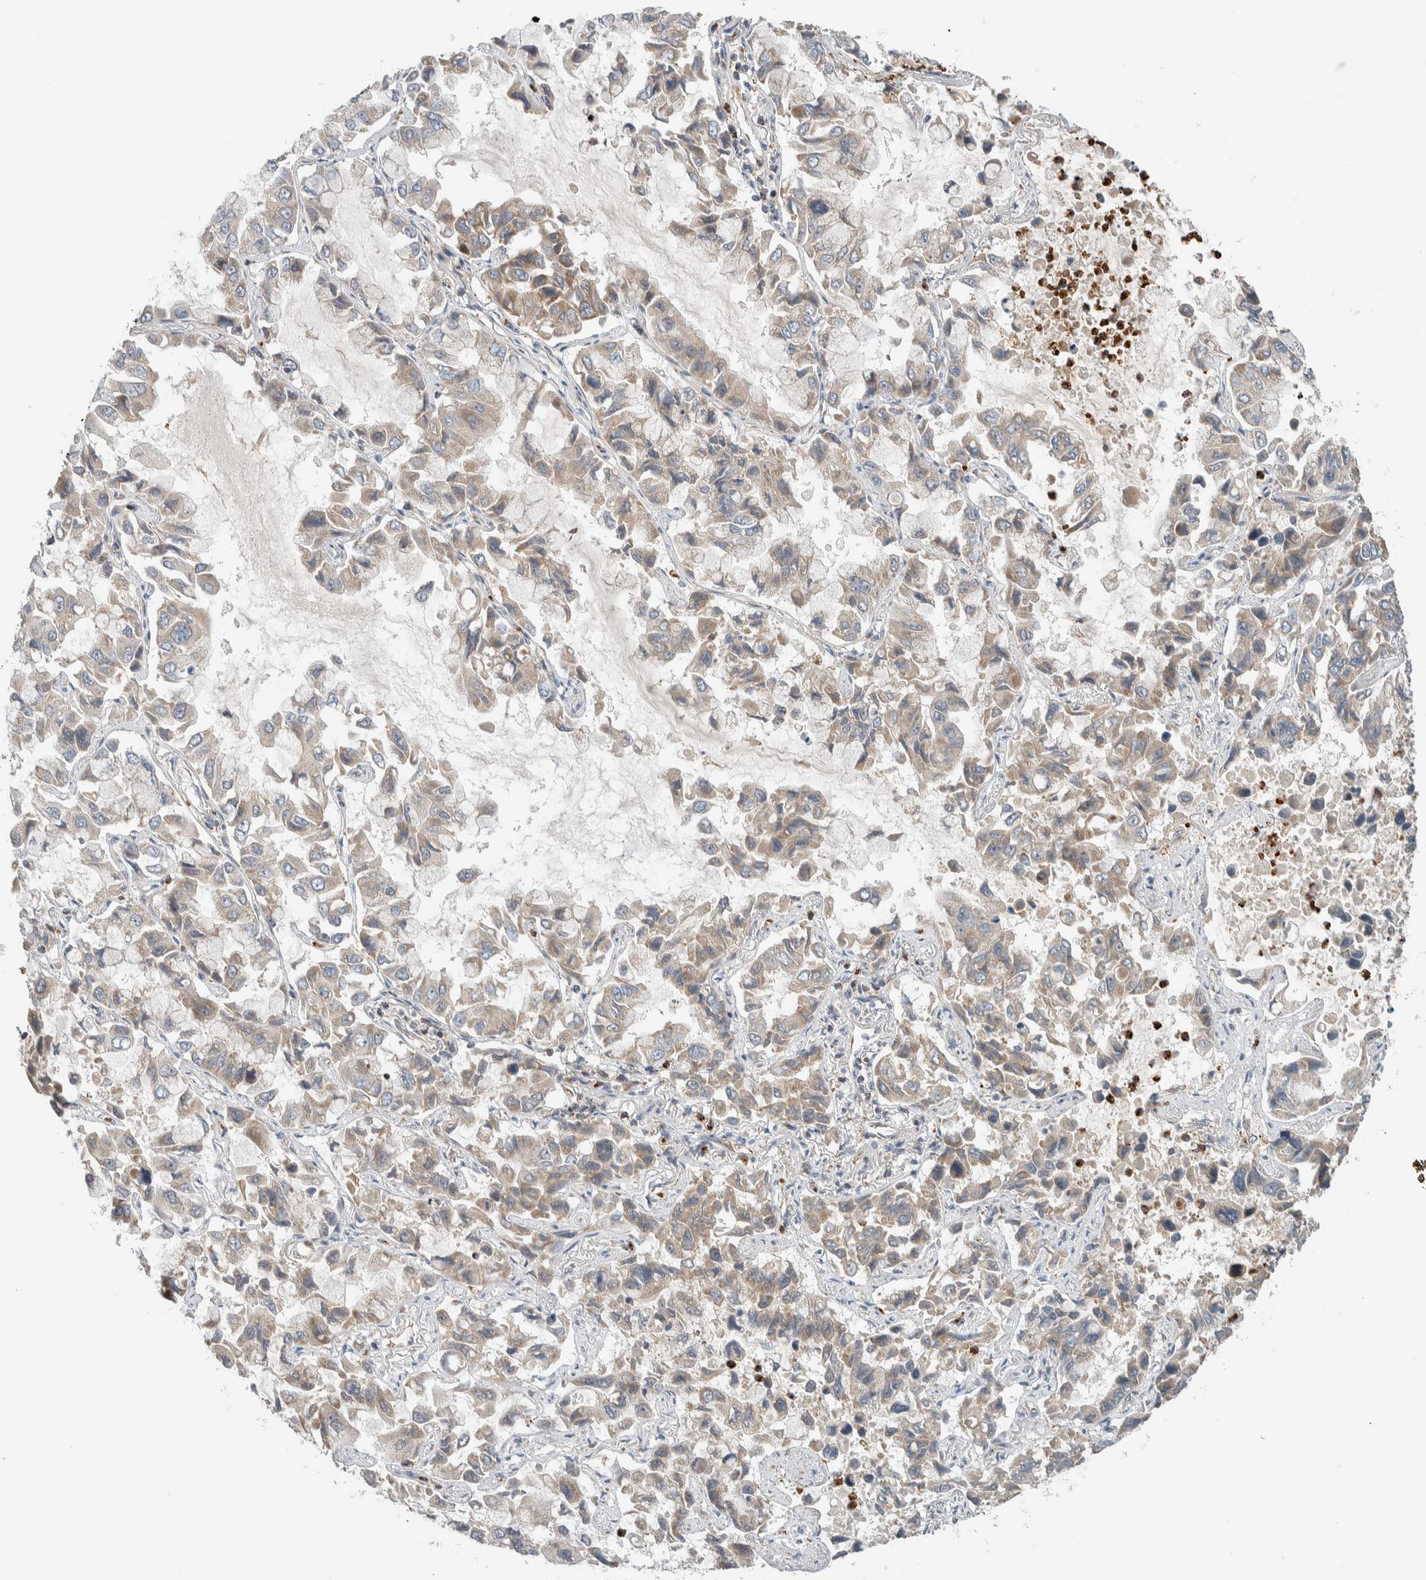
{"staining": {"intensity": "weak", "quantity": "<25%", "location": "cytoplasmic/membranous"}, "tissue": "lung cancer", "cell_type": "Tumor cells", "image_type": "cancer", "snomed": [{"axis": "morphology", "description": "Adenocarcinoma, NOS"}, {"axis": "topography", "description": "Lung"}], "caption": "An immunohistochemistry photomicrograph of lung cancer is shown. There is no staining in tumor cells of lung cancer.", "gene": "VPS53", "patient": {"sex": "male", "age": 64}}